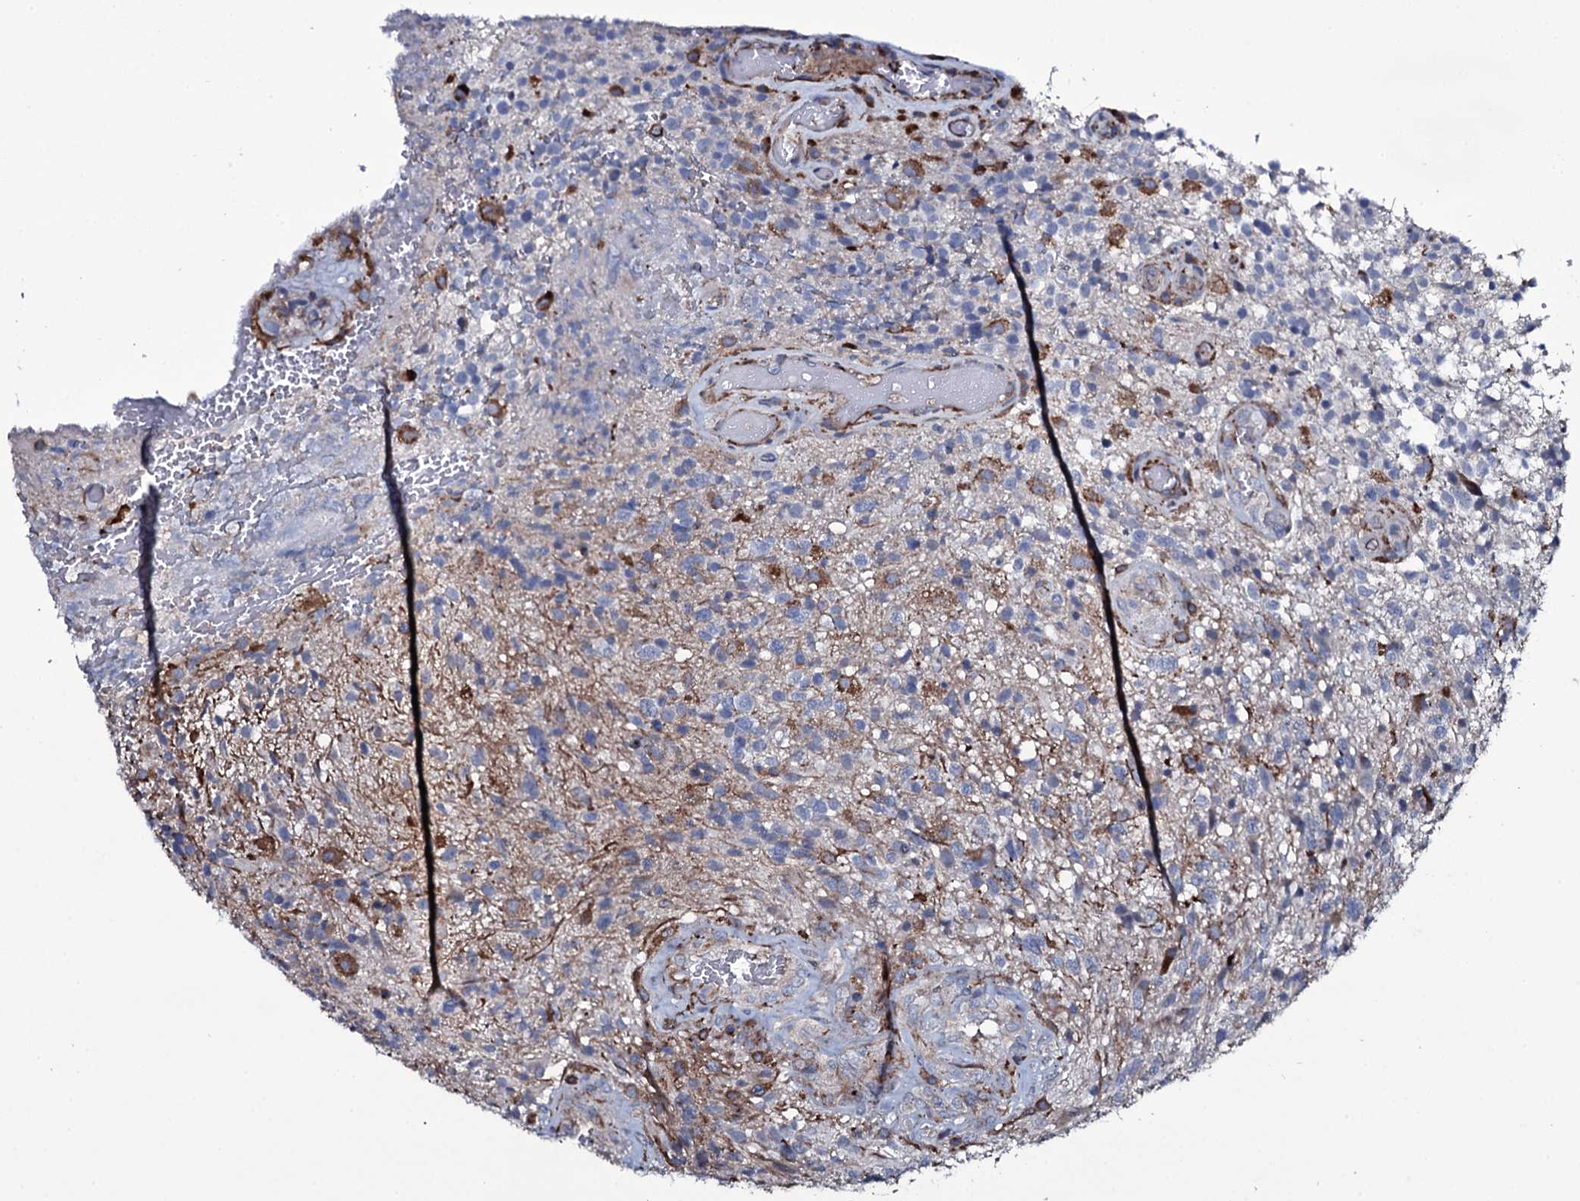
{"staining": {"intensity": "negative", "quantity": "none", "location": "none"}, "tissue": "glioma", "cell_type": "Tumor cells", "image_type": "cancer", "snomed": [{"axis": "morphology", "description": "Glioma, malignant, High grade"}, {"axis": "topography", "description": "Brain"}], "caption": "Tumor cells are negative for protein expression in human malignant high-grade glioma.", "gene": "VAMP8", "patient": {"sex": "male", "age": 56}}